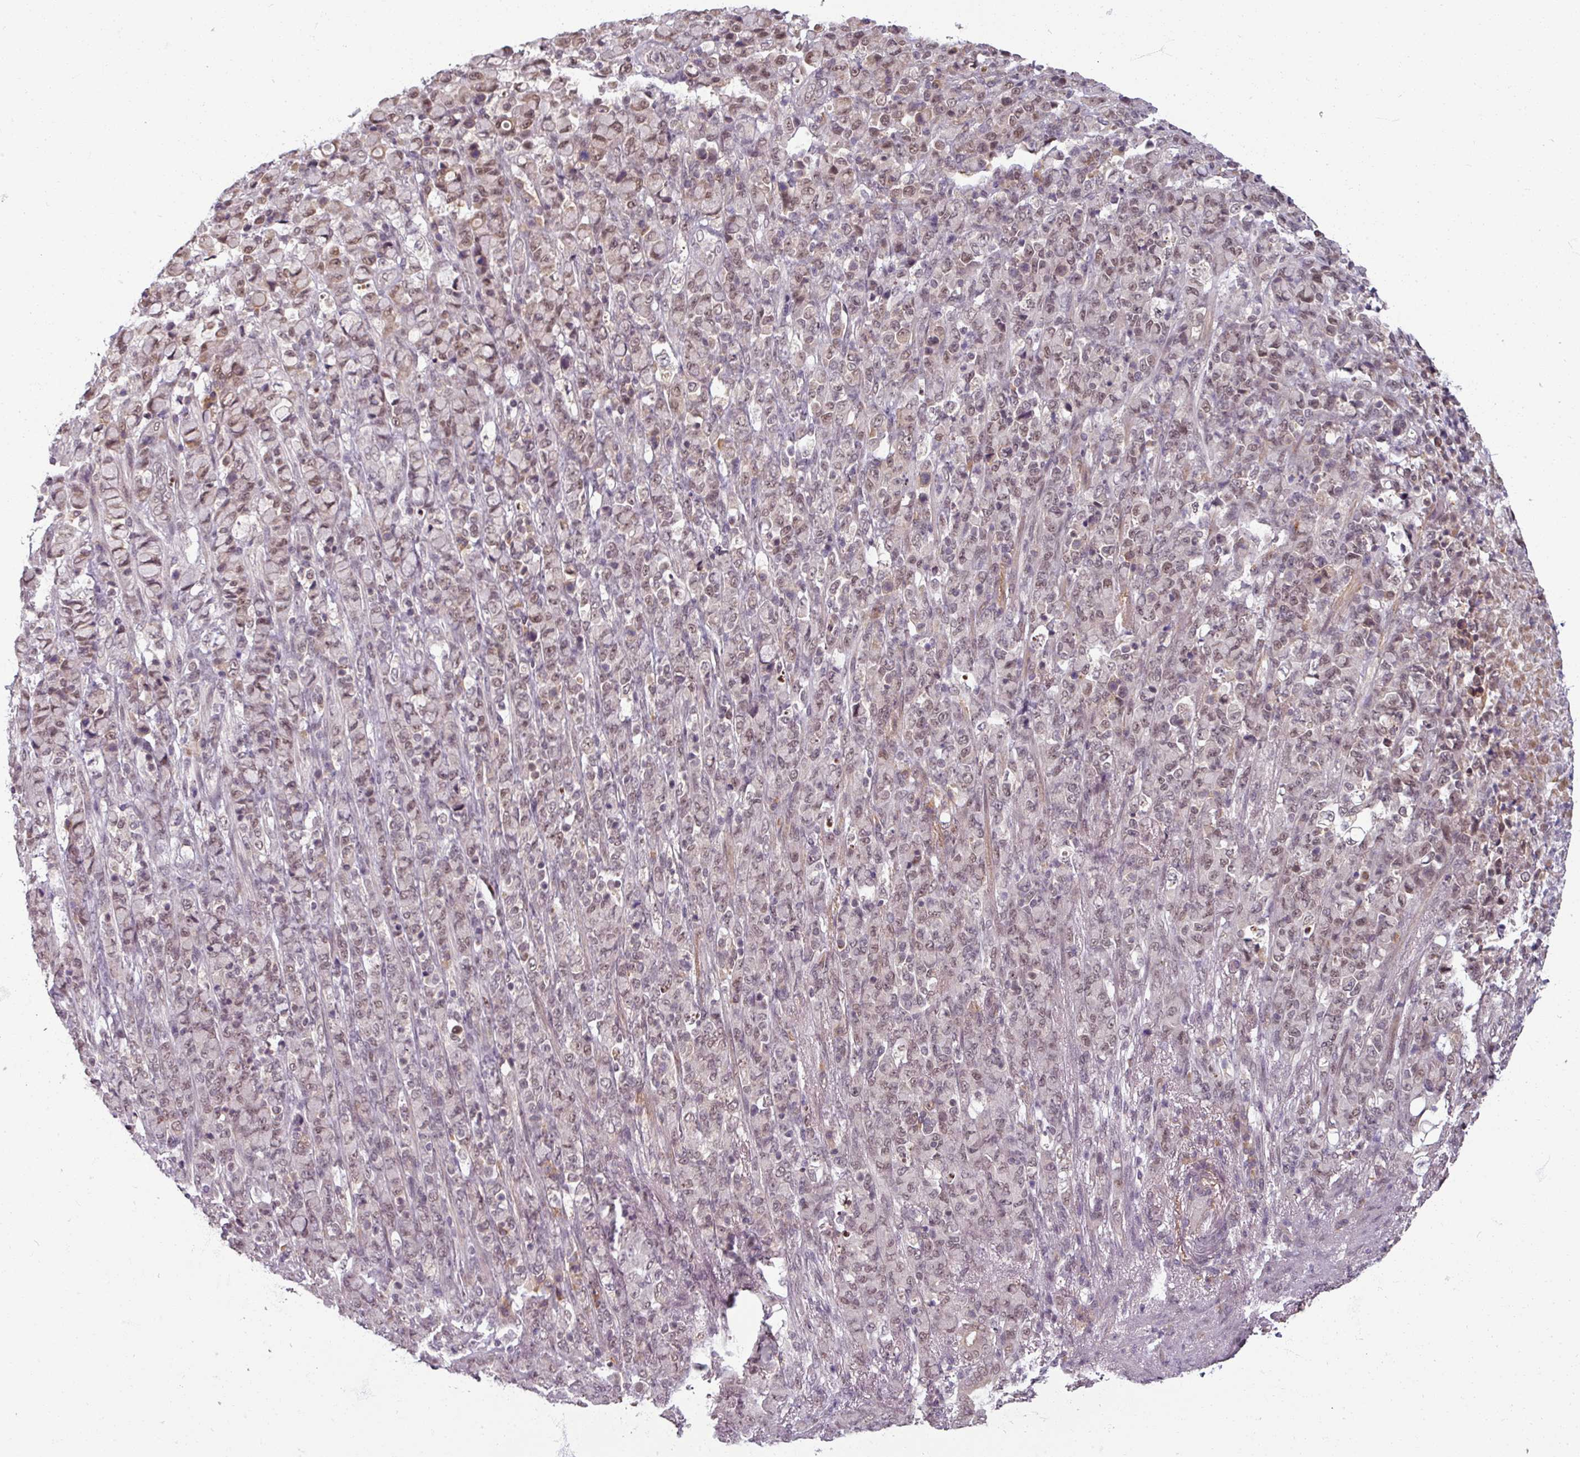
{"staining": {"intensity": "weak", "quantity": "<25%", "location": "nuclear"}, "tissue": "stomach cancer", "cell_type": "Tumor cells", "image_type": "cancer", "snomed": [{"axis": "morphology", "description": "Normal tissue, NOS"}, {"axis": "morphology", "description": "Adenocarcinoma, NOS"}, {"axis": "topography", "description": "Stomach"}], "caption": "A micrograph of human stomach cancer is negative for staining in tumor cells.", "gene": "POLR2G", "patient": {"sex": "female", "age": 79}}